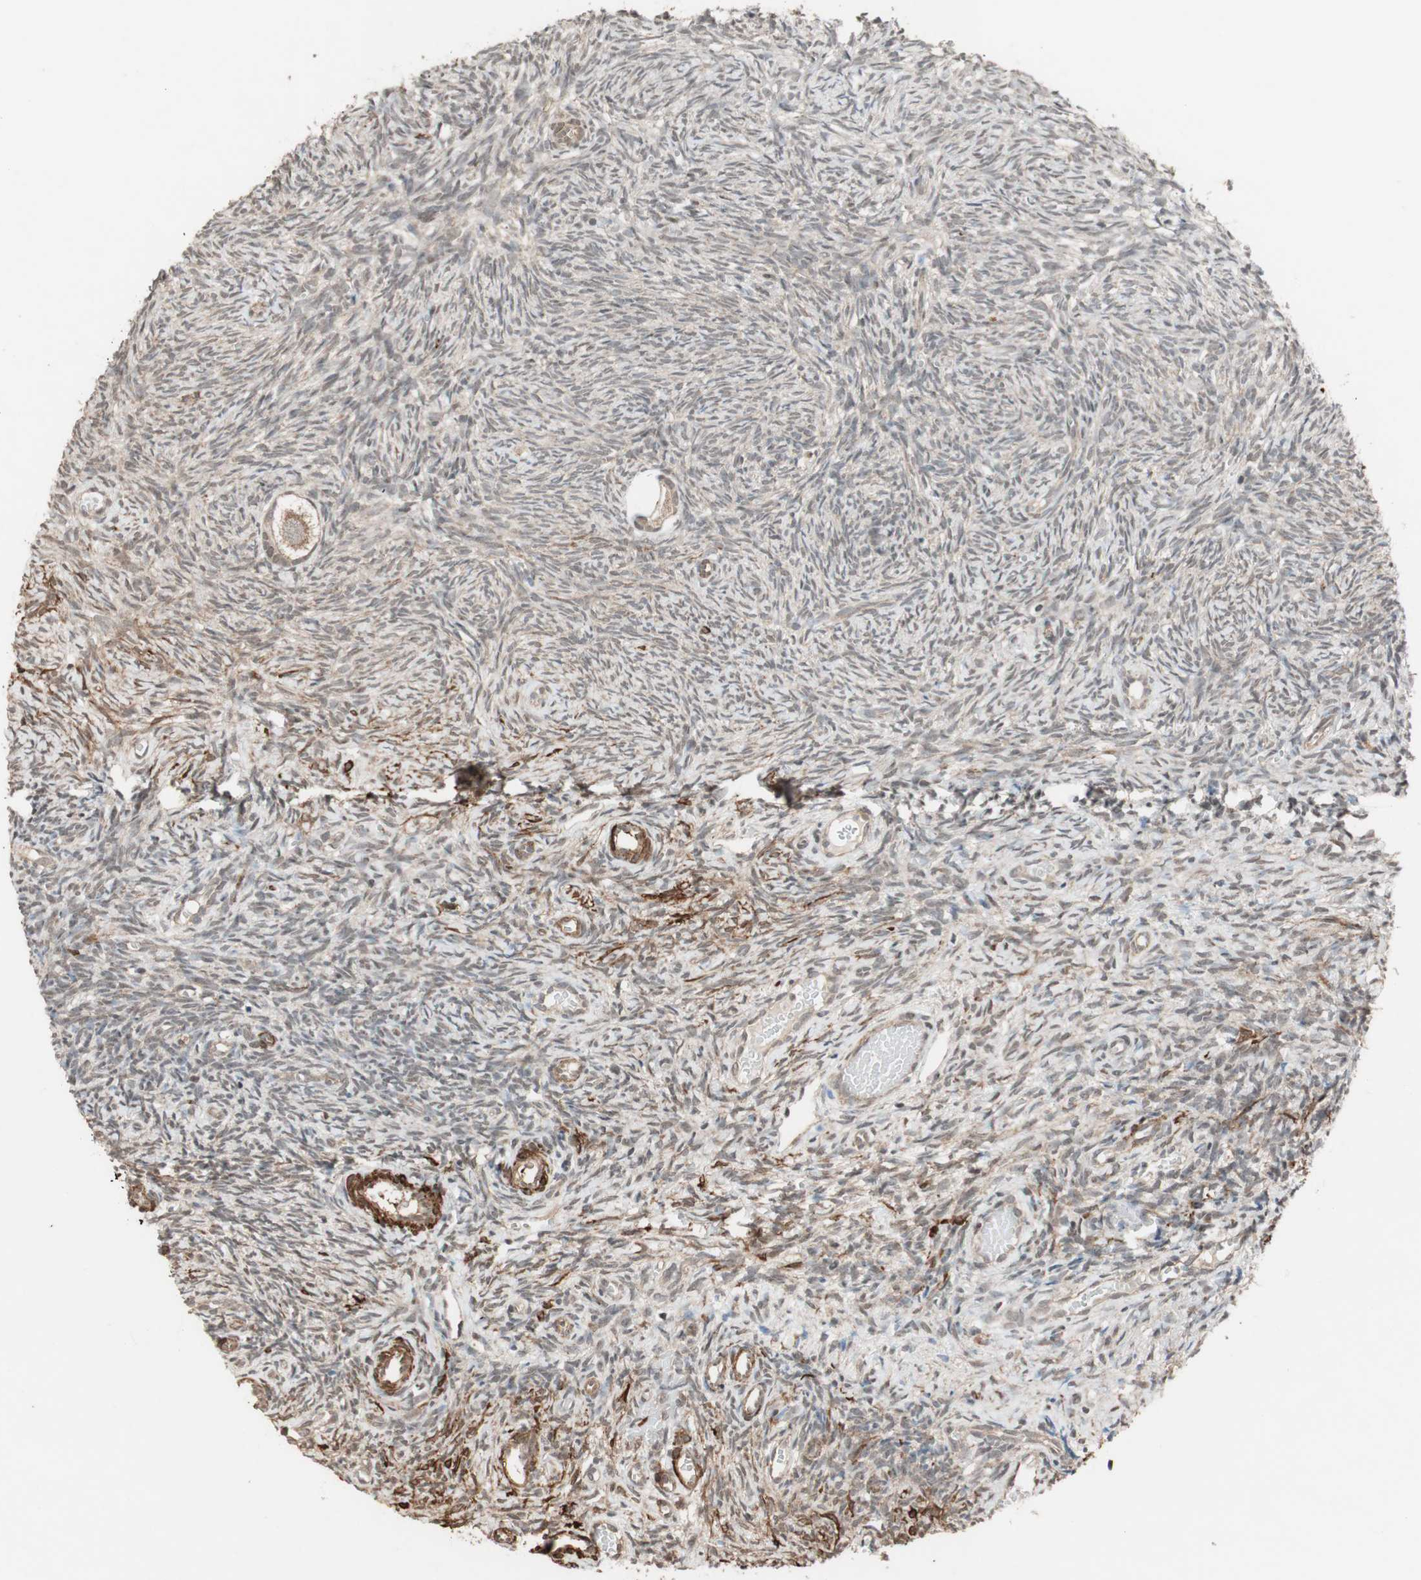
{"staining": {"intensity": "weak", "quantity": "25%-75%", "location": "cytoplasmic/membranous"}, "tissue": "ovary", "cell_type": "Follicle cells", "image_type": "normal", "snomed": [{"axis": "morphology", "description": "Normal tissue, NOS"}, {"axis": "topography", "description": "Ovary"}], "caption": "Weak cytoplasmic/membranous protein staining is seen in about 25%-75% of follicle cells in ovary.", "gene": "DRAP1", "patient": {"sex": "female", "age": 35}}